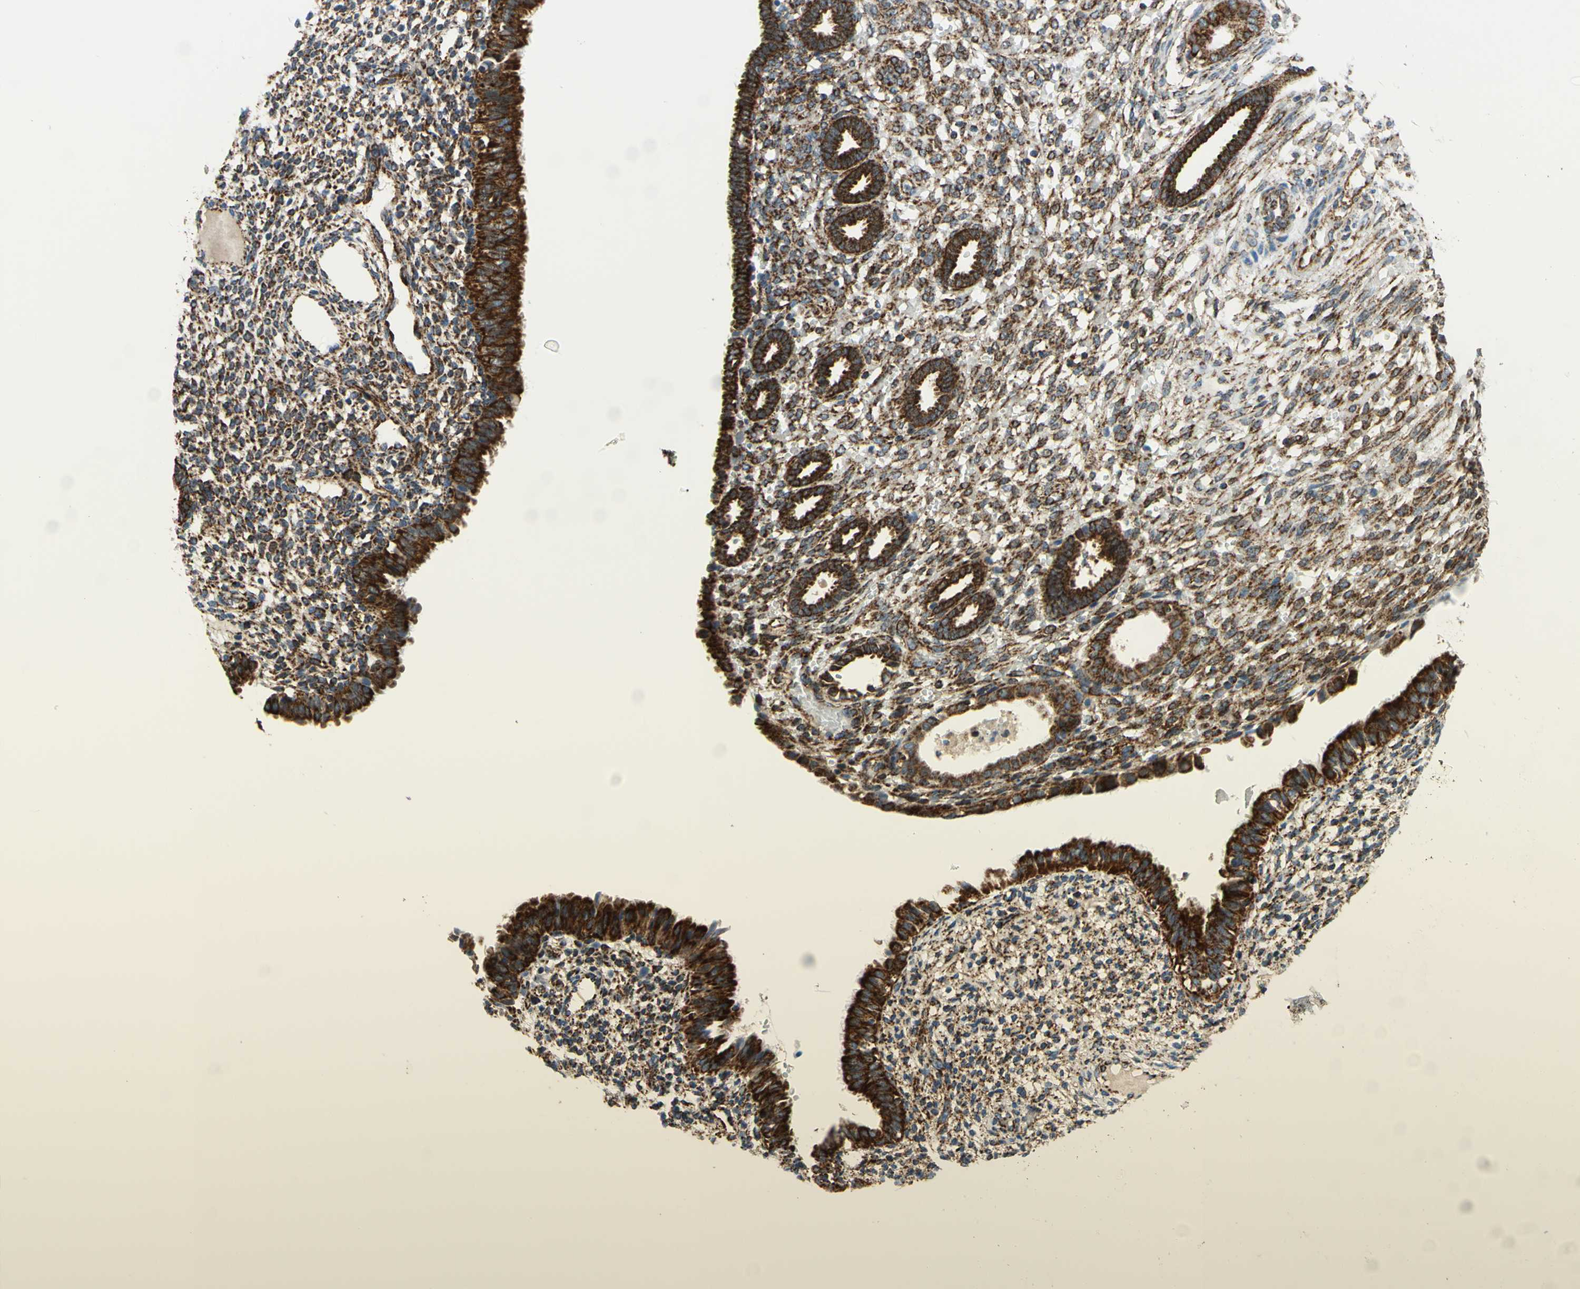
{"staining": {"intensity": "strong", "quantity": "25%-75%", "location": "cytoplasmic/membranous"}, "tissue": "endometrium", "cell_type": "Cells in endometrial stroma", "image_type": "normal", "snomed": [{"axis": "morphology", "description": "Normal tissue, NOS"}, {"axis": "topography", "description": "Endometrium"}], "caption": "This is a photomicrograph of IHC staining of normal endometrium, which shows strong positivity in the cytoplasmic/membranous of cells in endometrial stroma.", "gene": "MAVS", "patient": {"sex": "female", "age": 61}}